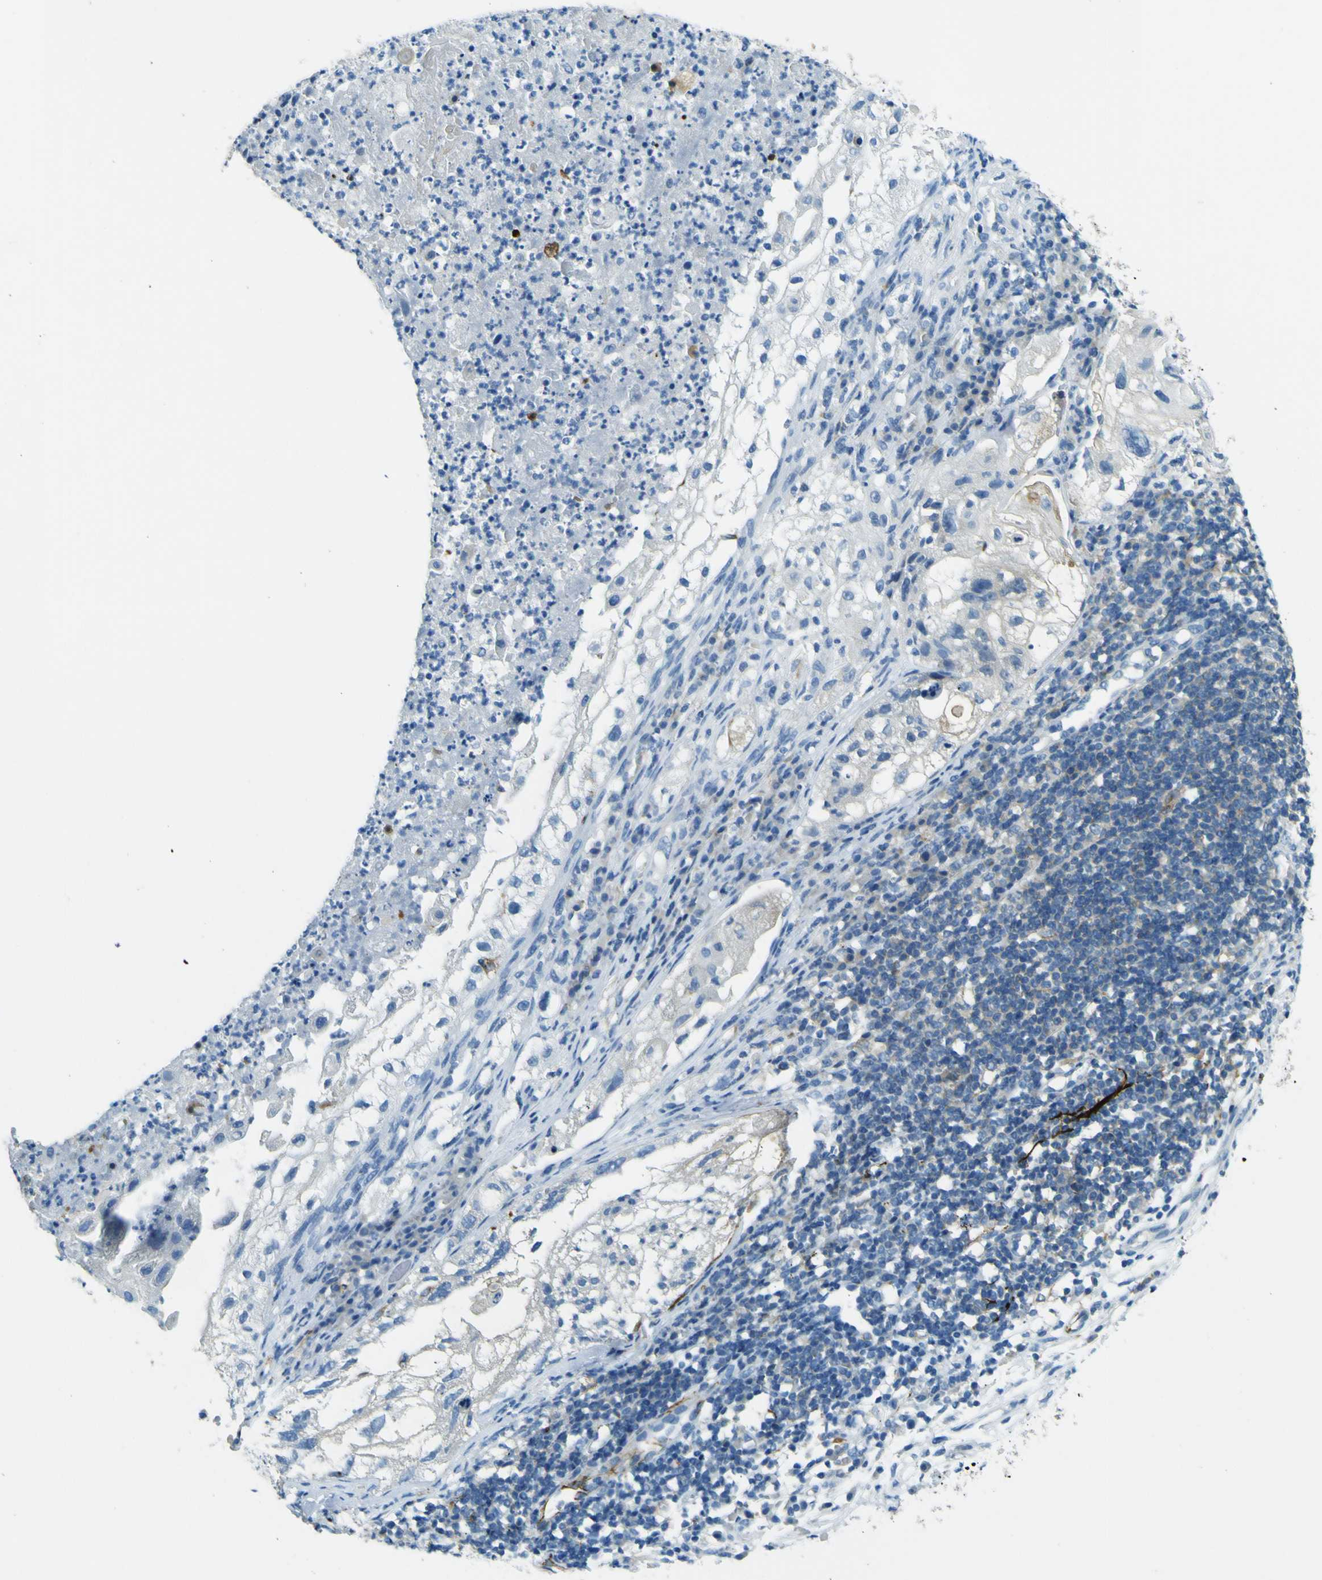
{"staining": {"intensity": "moderate", "quantity": "<25%", "location": "cytoplasmic/membranous"}, "tissue": "lung cancer", "cell_type": "Tumor cells", "image_type": "cancer", "snomed": [{"axis": "morphology", "description": "Inflammation, NOS"}, {"axis": "morphology", "description": "Squamous cell carcinoma, NOS"}, {"axis": "topography", "description": "Lymph node"}, {"axis": "topography", "description": "Soft tissue"}, {"axis": "topography", "description": "Lung"}], "caption": "Squamous cell carcinoma (lung) stained for a protein (brown) shows moderate cytoplasmic/membranous positive staining in about <25% of tumor cells.", "gene": "SORCS1", "patient": {"sex": "male", "age": 66}}